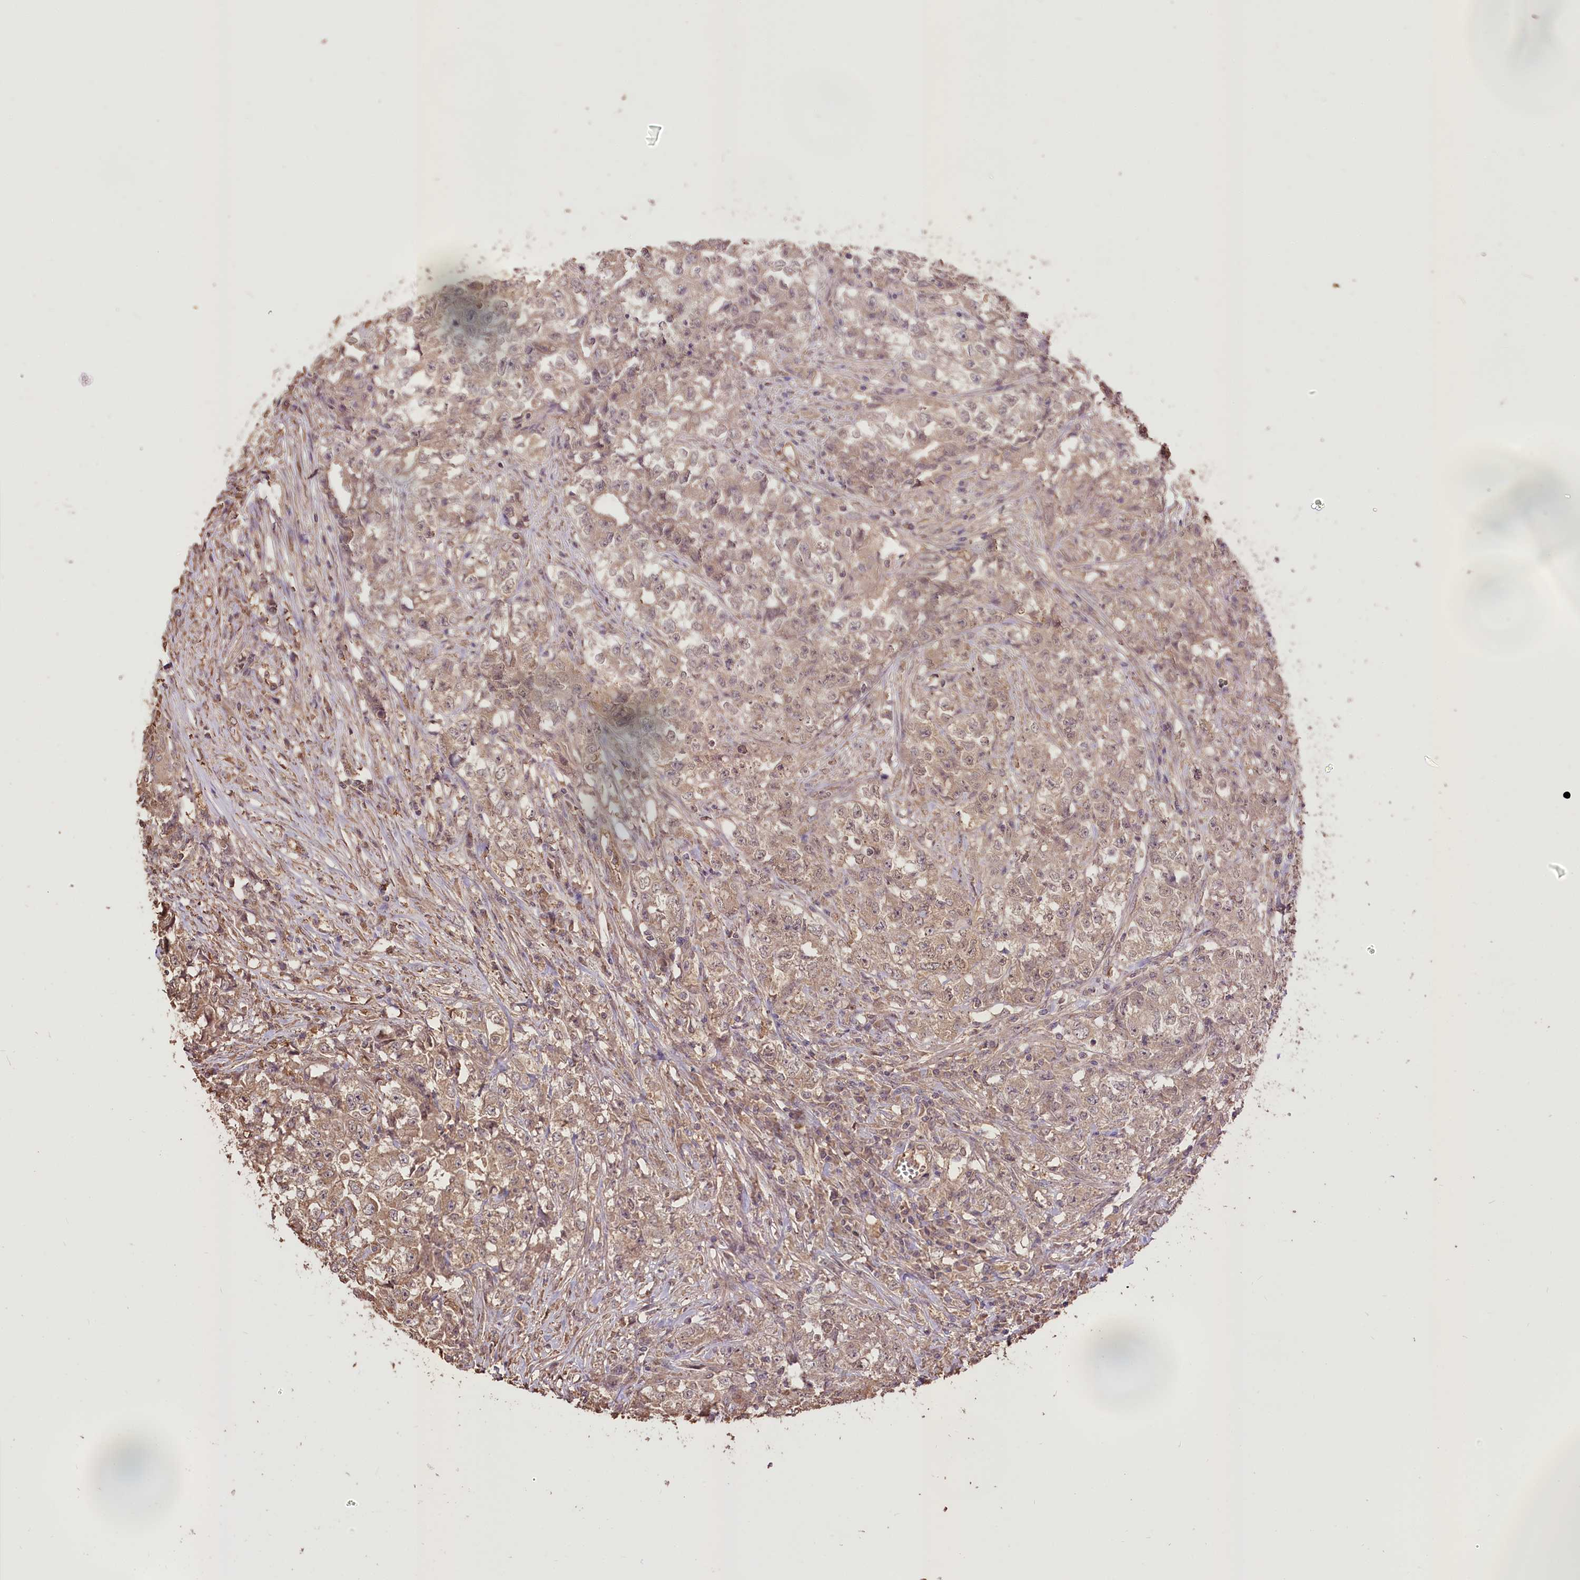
{"staining": {"intensity": "weak", "quantity": ">75%", "location": "cytoplasmic/membranous"}, "tissue": "testis cancer", "cell_type": "Tumor cells", "image_type": "cancer", "snomed": [{"axis": "morphology", "description": "Seminoma, NOS"}, {"axis": "morphology", "description": "Carcinoma, Embryonal, NOS"}, {"axis": "topography", "description": "Testis"}], "caption": "Immunohistochemistry (DAB) staining of human testis cancer (seminoma) exhibits weak cytoplasmic/membranous protein expression in about >75% of tumor cells.", "gene": "R3HDM2", "patient": {"sex": "male", "age": 43}}